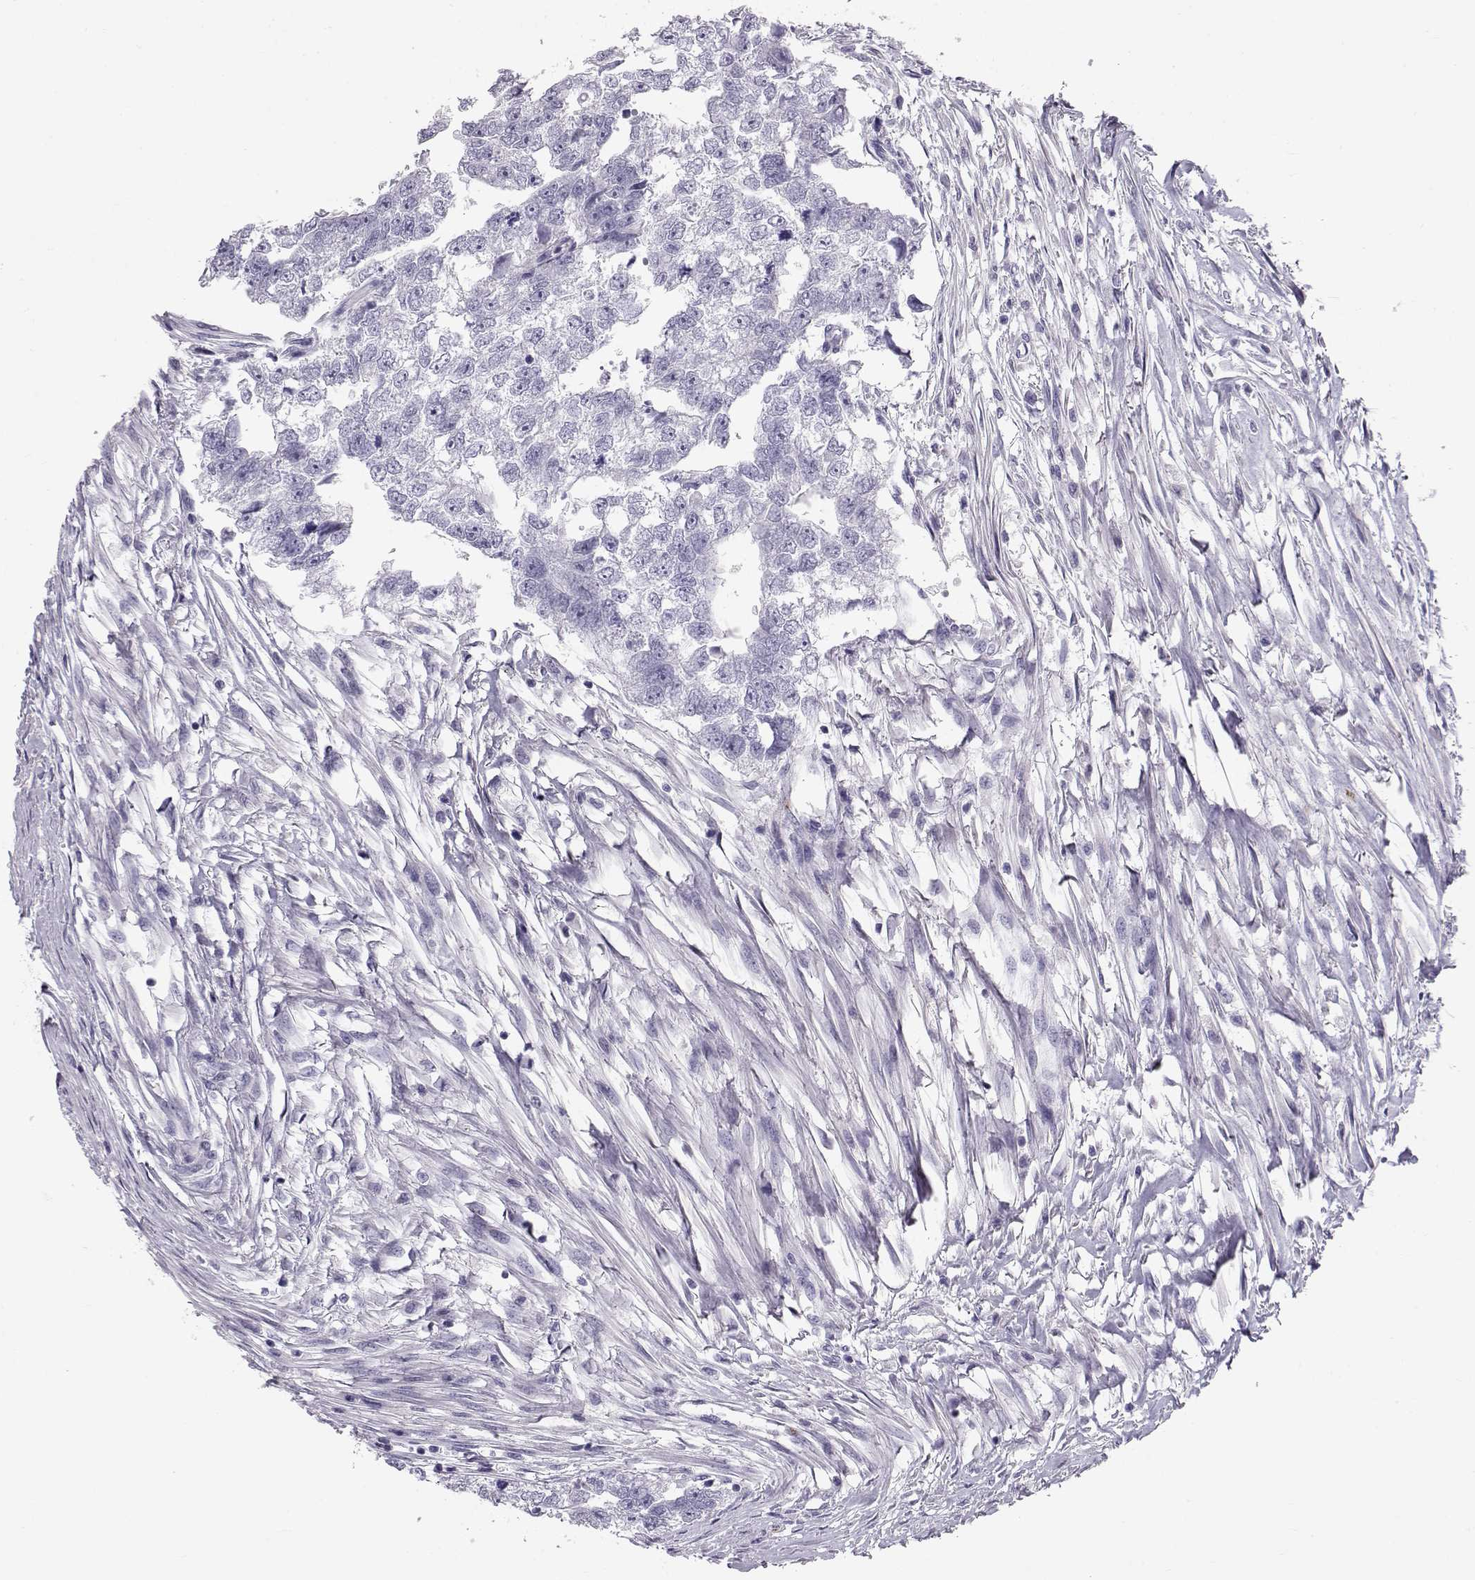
{"staining": {"intensity": "negative", "quantity": "none", "location": "none"}, "tissue": "testis cancer", "cell_type": "Tumor cells", "image_type": "cancer", "snomed": [{"axis": "morphology", "description": "Carcinoma, Embryonal, NOS"}, {"axis": "morphology", "description": "Teratoma, malignant, NOS"}, {"axis": "topography", "description": "Testis"}], "caption": "This is an IHC photomicrograph of testis malignant teratoma. There is no positivity in tumor cells.", "gene": "RD3", "patient": {"sex": "male", "age": 44}}